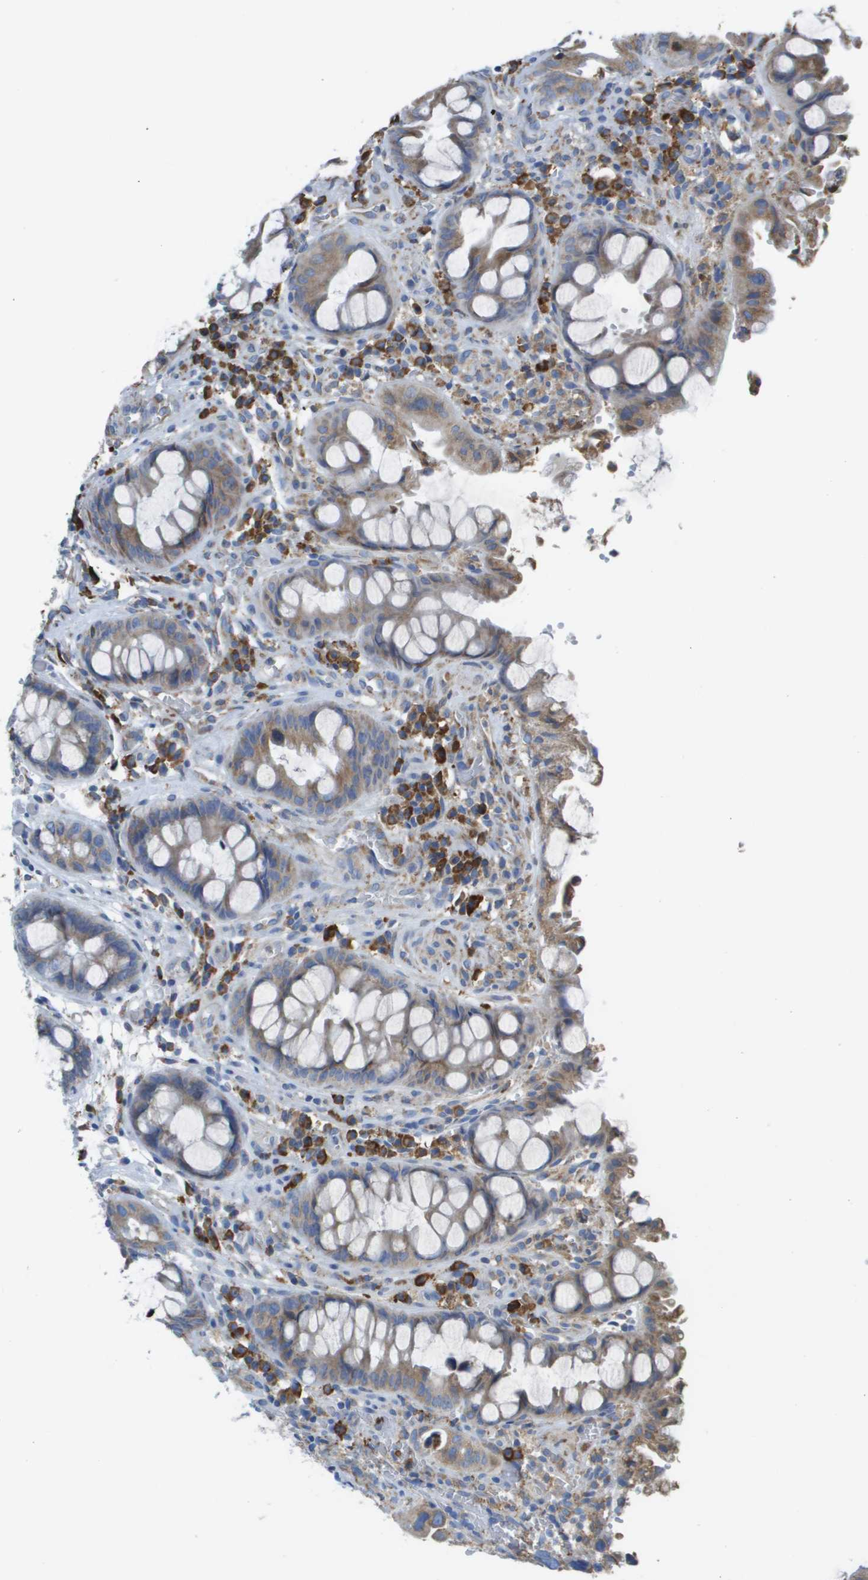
{"staining": {"intensity": "weak", "quantity": ">75%", "location": "cytoplasmic/membranous"}, "tissue": "colorectal cancer", "cell_type": "Tumor cells", "image_type": "cancer", "snomed": [{"axis": "morphology", "description": "Adenocarcinoma, NOS"}, {"axis": "topography", "description": "Colon"}], "caption": "Protein expression analysis of human colorectal cancer (adenocarcinoma) reveals weak cytoplasmic/membranous staining in approximately >75% of tumor cells.", "gene": "SDR42E1", "patient": {"sex": "female", "age": 57}}